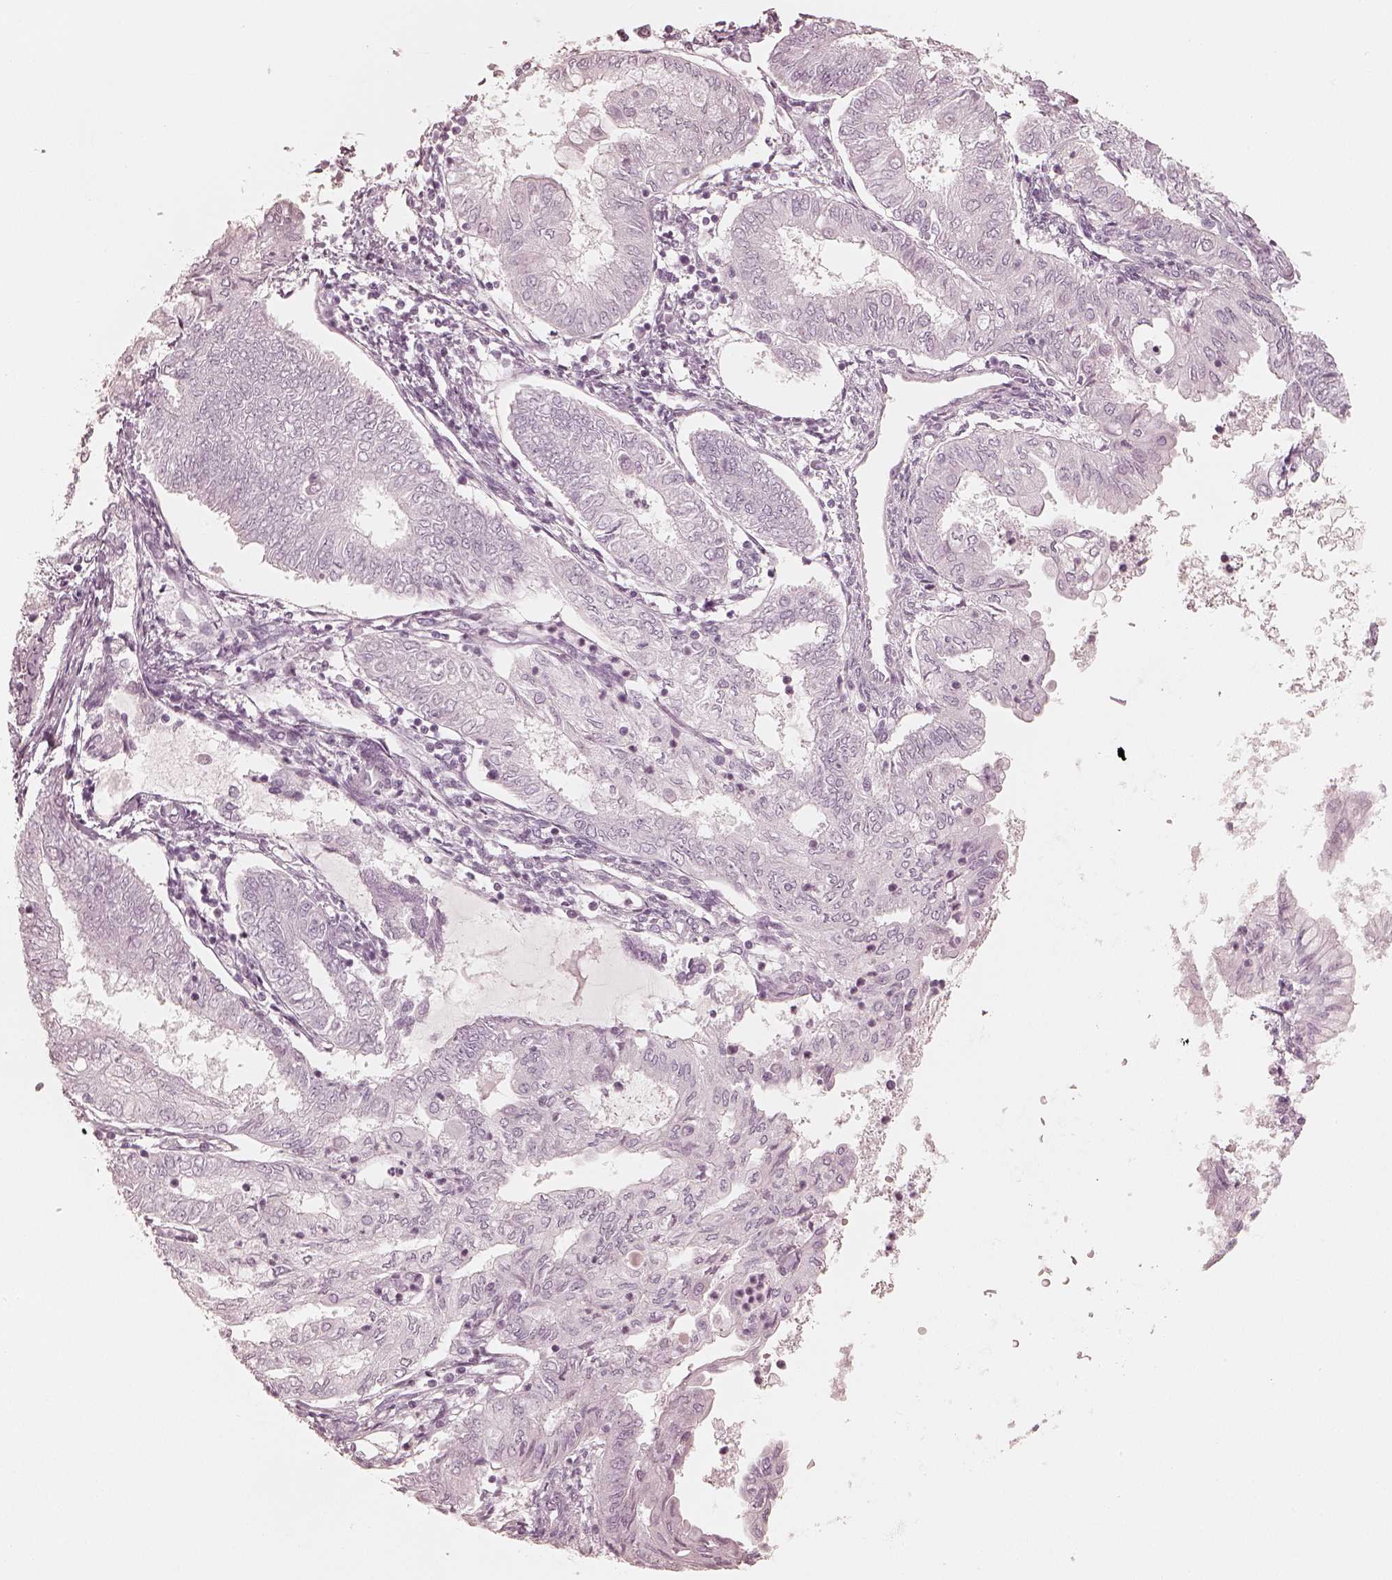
{"staining": {"intensity": "negative", "quantity": "none", "location": "none"}, "tissue": "endometrial cancer", "cell_type": "Tumor cells", "image_type": "cancer", "snomed": [{"axis": "morphology", "description": "Adenocarcinoma, NOS"}, {"axis": "topography", "description": "Endometrium"}], "caption": "A high-resolution photomicrograph shows immunohistochemistry (IHC) staining of endometrial cancer, which displays no significant expression in tumor cells.", "gene": "KRT82", "patient": {"sex": "female", "age": 68}}